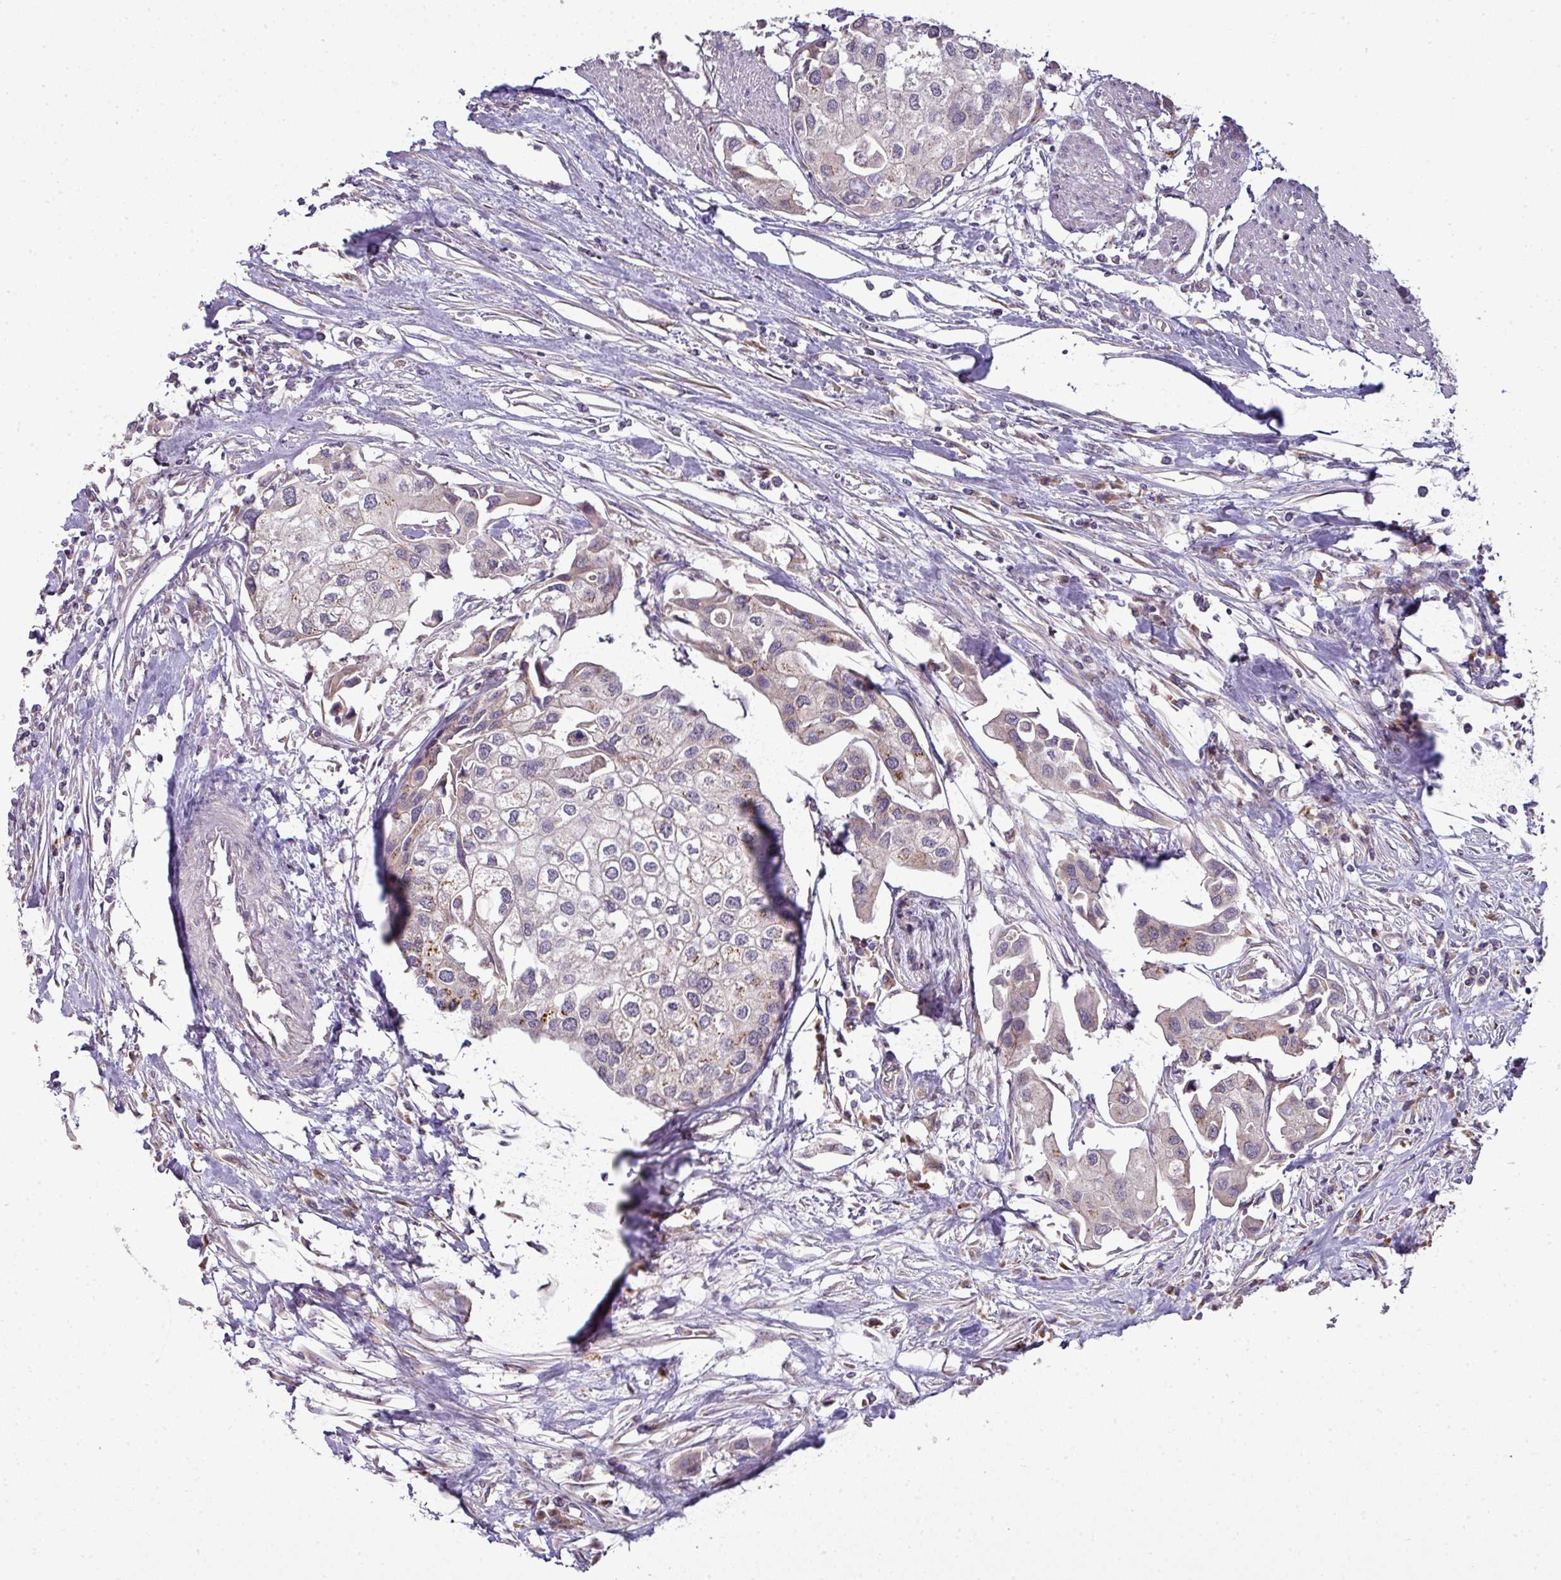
{"staining": {"intensity": "moderate", "quantity": "<25%", "location": "cytoplasmic/membranous"}, "tissue": "urothelial cancer", "cell_type": "Tumor cells", "image_type": "cancer", "snomed": [{"axis": "morphology", "description": "Urothelial carcinoma, High grade"}, {"axis": "topography", "description": "Urinary bladder"}], "caption": "Protein staining demonstrates moderate cytoplasmic/membranous positivity in about <25% of tumor cells in urothelial cancer.", "gene": "TIMMDC1", "patient": {"sex": "male", "age": 64}}